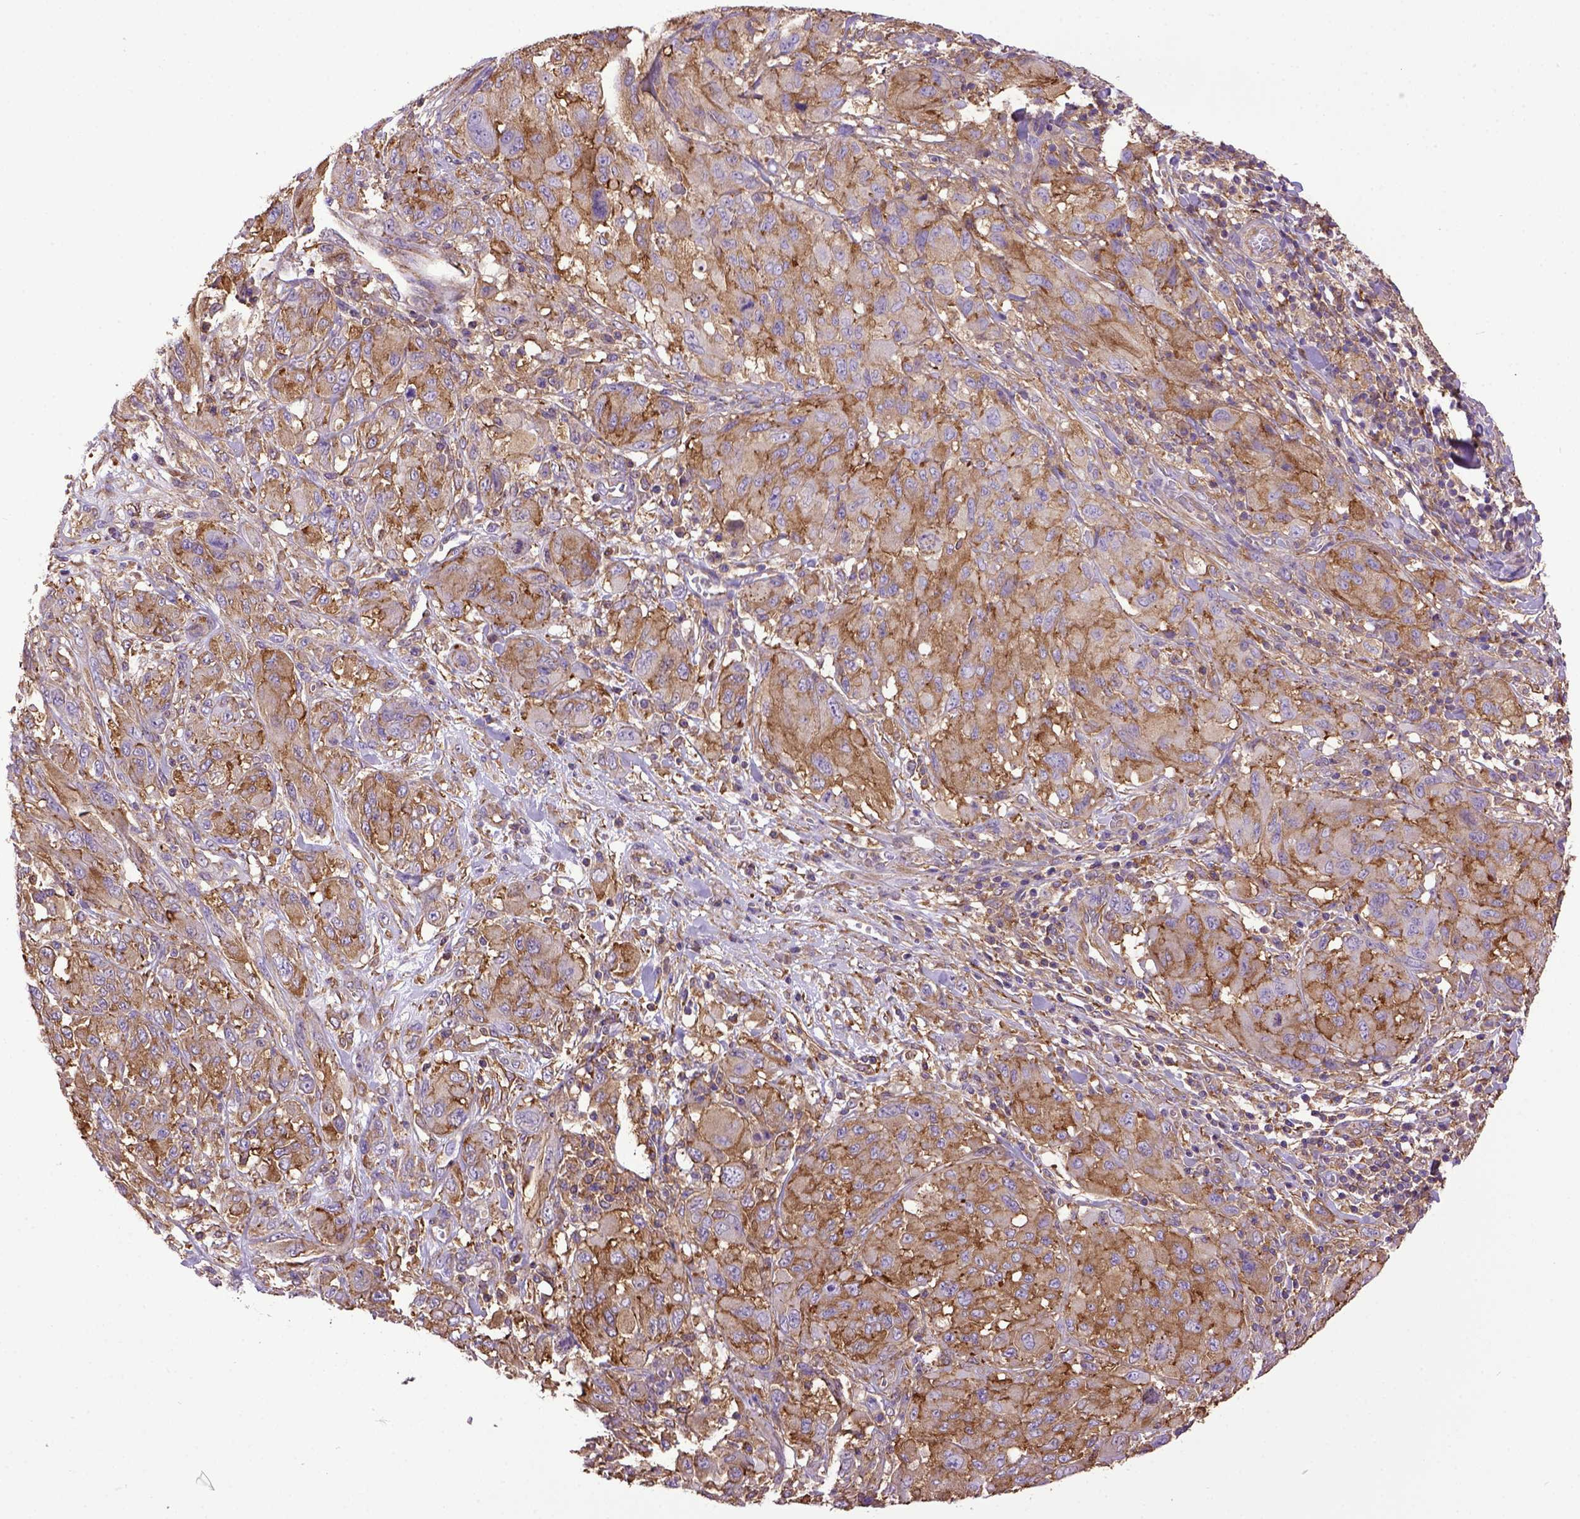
{"staining": {"intensity": "weak", "quantity": ">75%", "location": "cytoplasmic/membranous"}, "tissue": "melanoma", "cell_type": "Tumor cells", "image_type": "cancer", "snomed": [{"axis": "morphology", "description": "Malignant melanoma, NOS"}, {"axis": "topography", "description": "Skin"}], "caption": "DAB (3,3'-diaminobenzidine) immunohistochemical staining of human malignant melanoma demonstrates weak cytoplasmic/membranous protein expression in about >75% of tumor cells.", "gene": "MVP", "patient": {"sex": "female", "age": 91}}